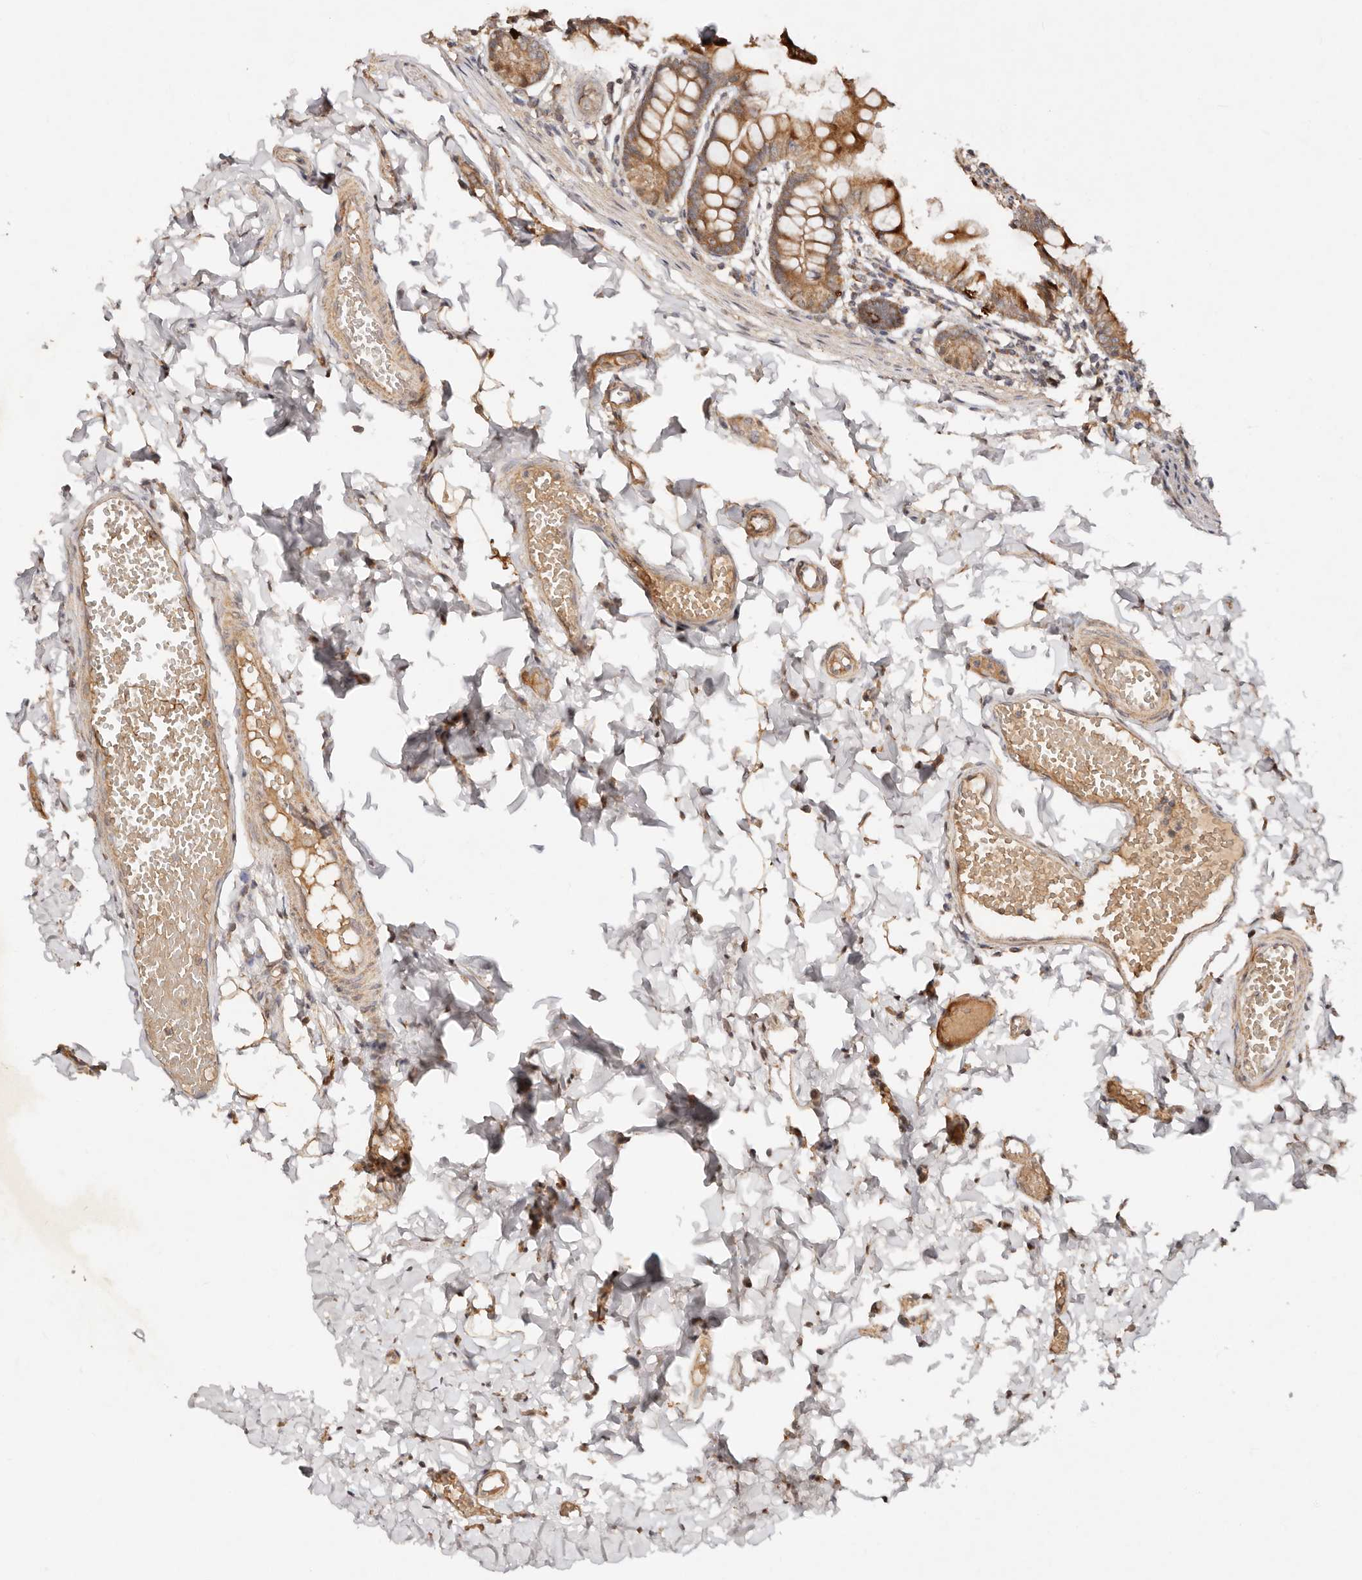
{"staining": {"intensity": "strong", "quantity": ">75%", "location": "cytoplasmic/membranous"}, "tissue": "small intestine", "cell_type": "Glandular cells", "image_type": "normal", "snomed": [{"axis": "morphology", "description": "Normal tissue, NOS"}, {"axis": "topography", "description": "Small intestine"}], "caption": "Glandular cells exhibit strong cytoplasmic/membranous expression in about >75% of cells in unremarkable small intestine.", "gene": "DENND11", "patient": {"sex": "male", "age": 7}}